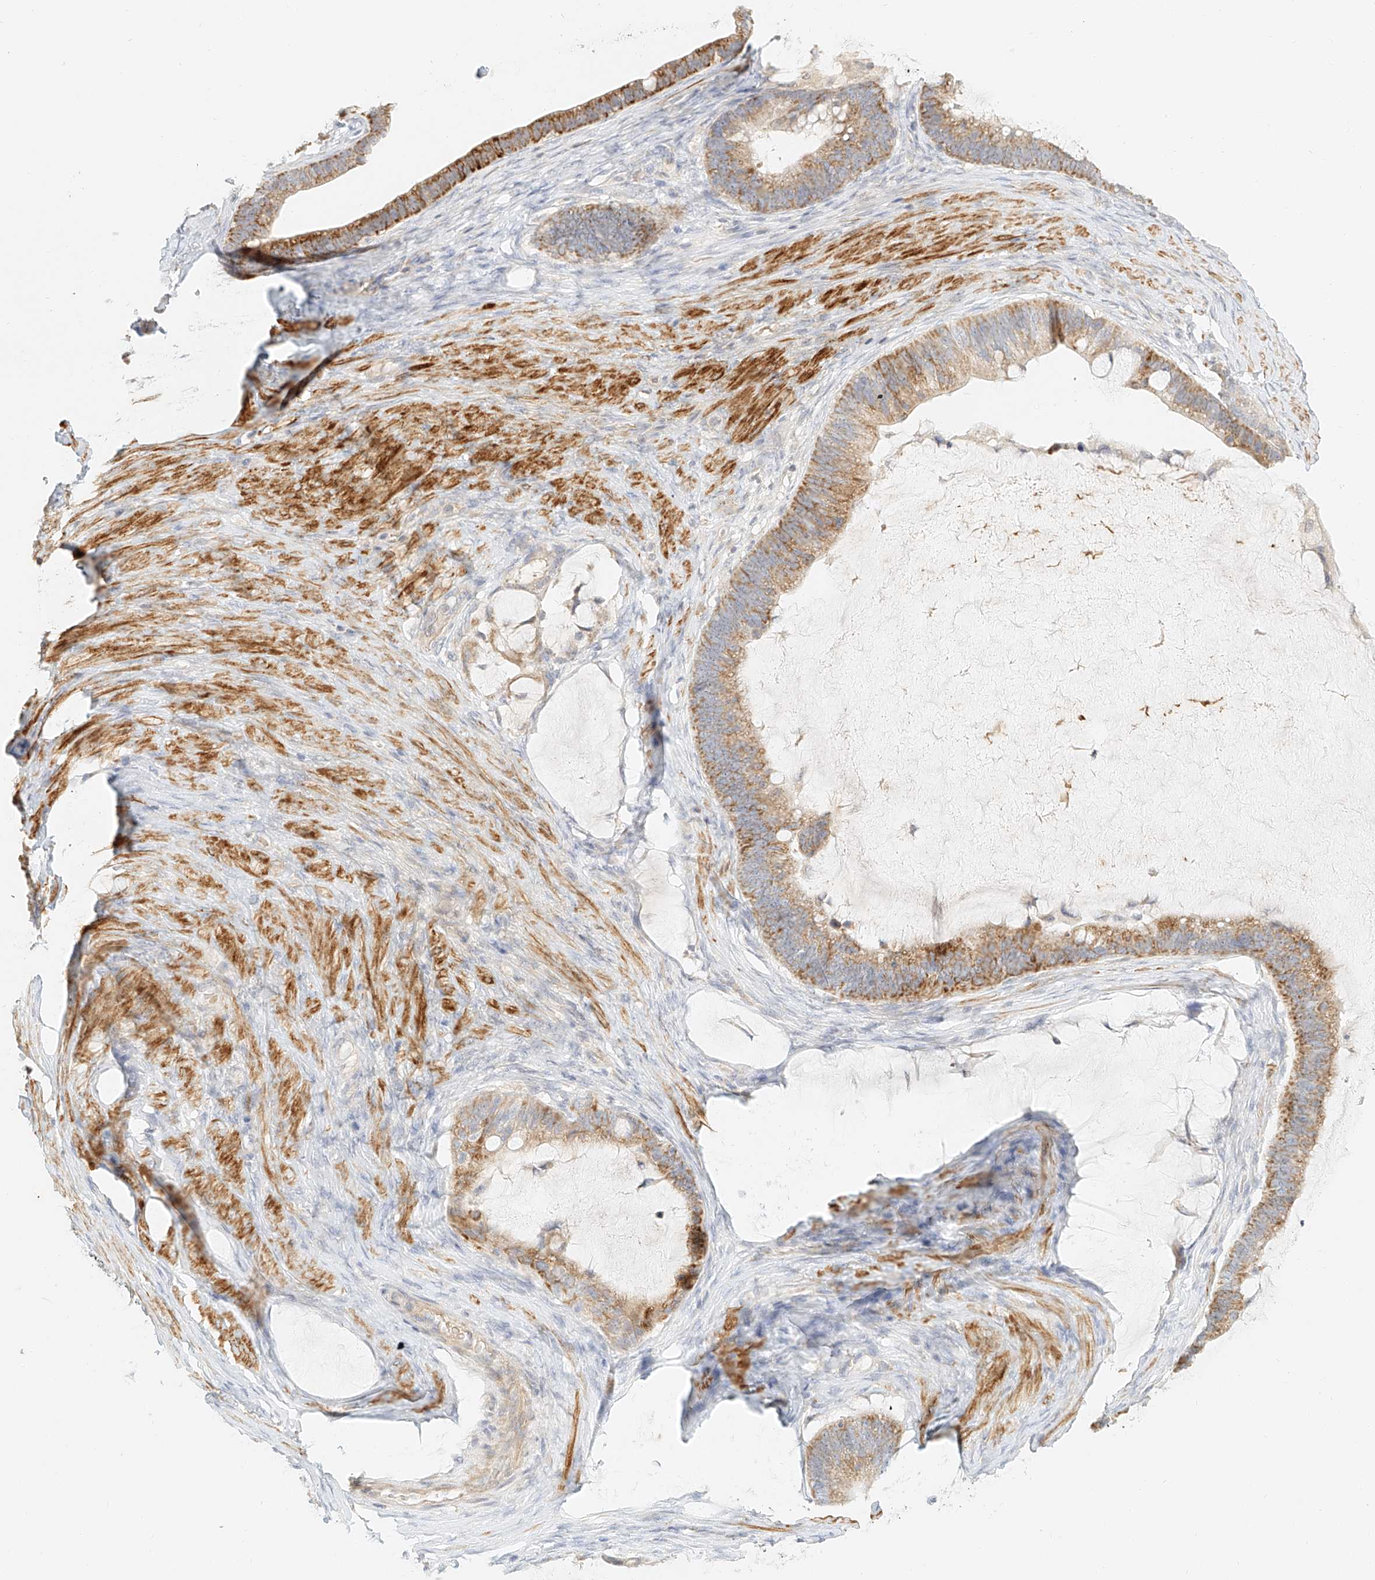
{"staining": {"intensity": "moderate", "quantity": ">75%", "location": "cytoplasmic/membranous"}, "tissue": "ovarian cancer", "cell_type": "Tumor cells", "image_type": "cancer", "snomed": [{"axis": "morphology", "description": "Cystadenocarcinoma, mucinous, NOS"}, {"axis": "topography", "description": "Ovary"}], "caption": "Immunohistochemistry histopathology image of neoplastic tissue: ovarian cancer stained using immunohistochemistry (IHC) exhibits medium levels of moderate protein expression localized specifically in the cytoplasmic/membranous of tumor cells, appearing as a cytoplasmic/membranous brown color.", "gene": "CXorf58", "patient": {"sex": "female", "age": 61}}